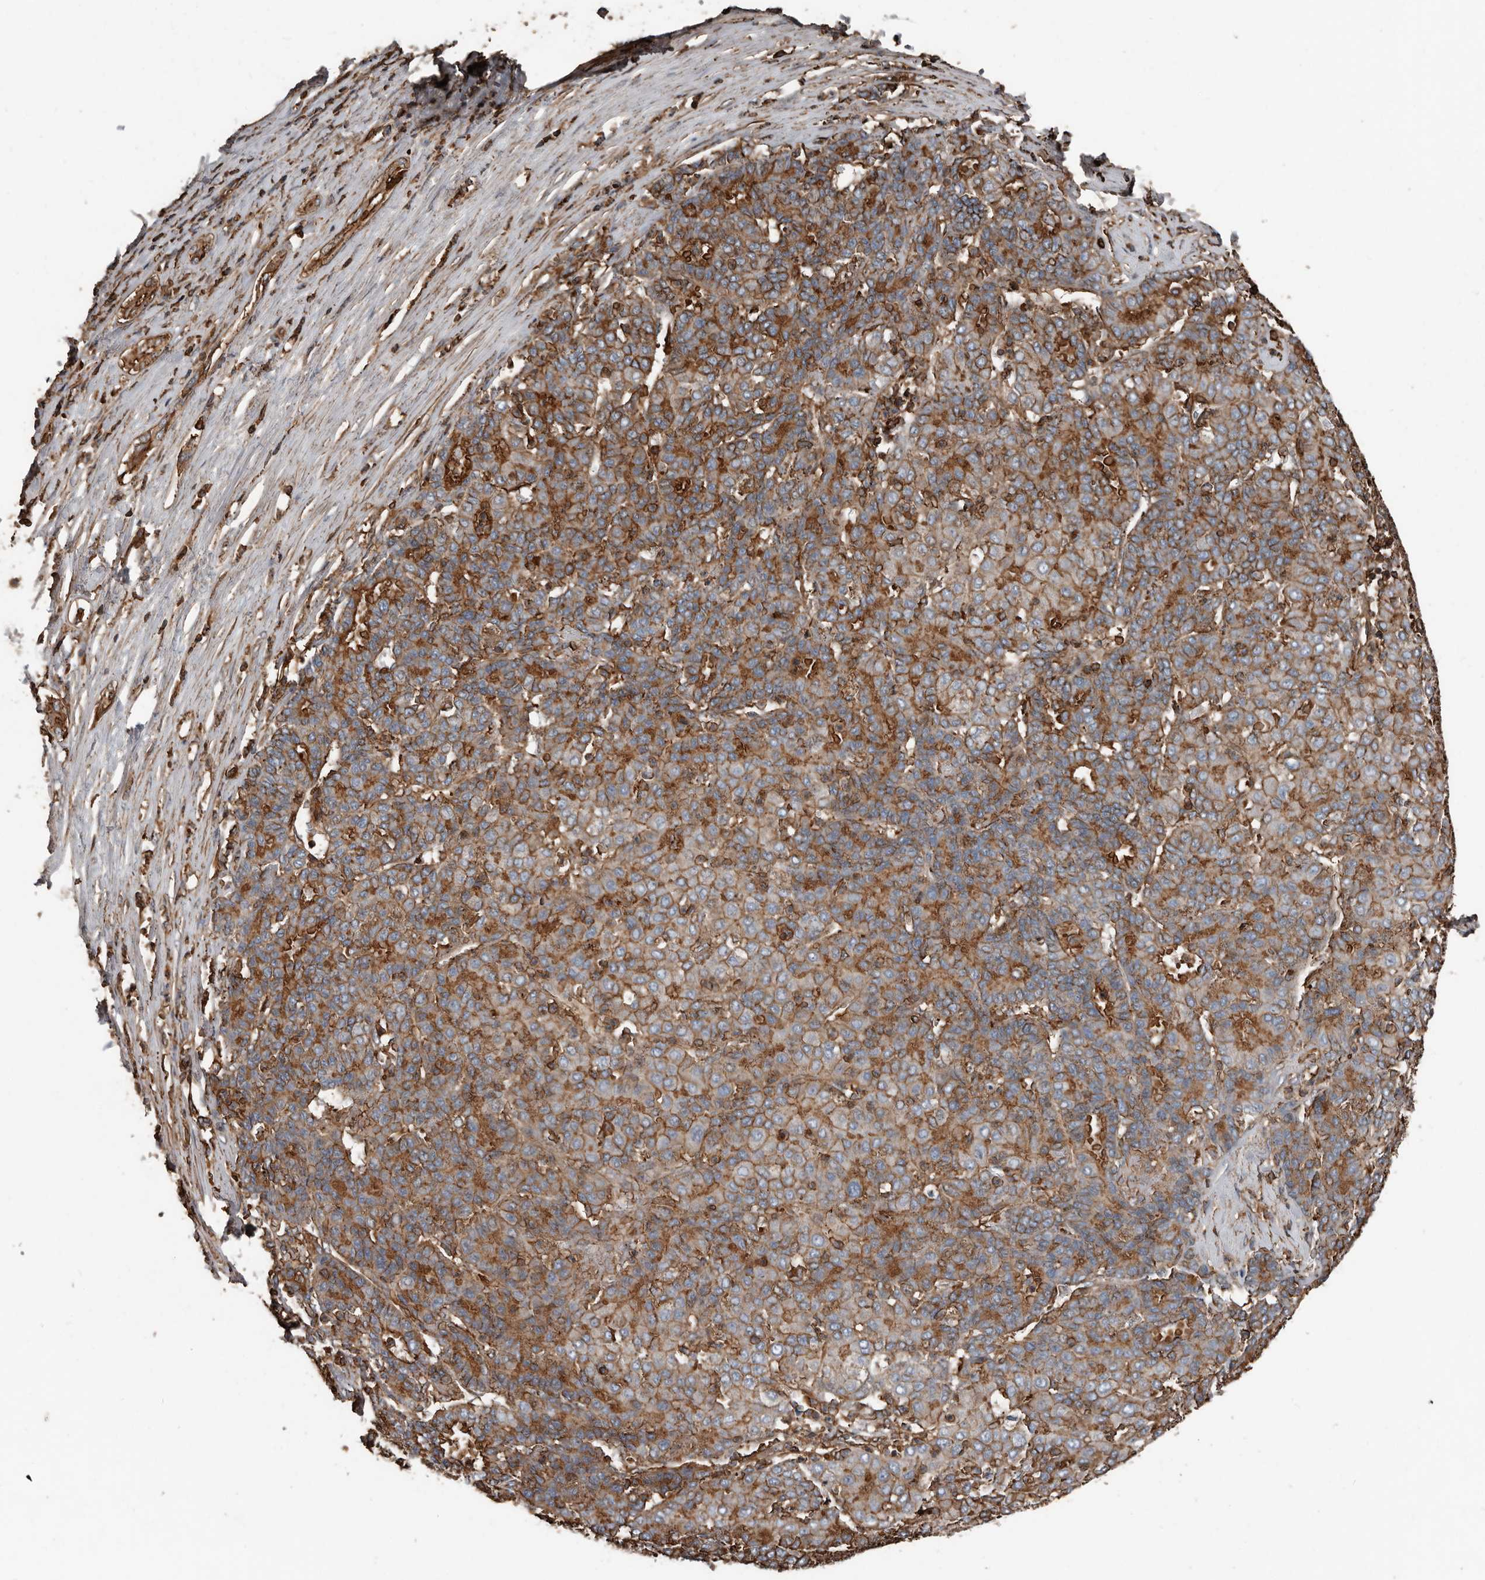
{"staining": {"intensity": "moderate", "quantity": "25%-75%", "location": "cytoplasmic/membranous"}, "tissue": "liver cancer", "cell_type": "Tumor cells", "image_type": "cancer", "snomed": [{"axis": "morphology", "description": "Carcinoma, Hepatocellular, NOS"}, {"axis": "topography", "description": "Liver"}], "caption": "Liver hepatocellular carcinoma stained with a protein marker displays moderate staining in tumor cells.", "gene": "DENND6B", "patient": {"sex": "male", "age": 65}}